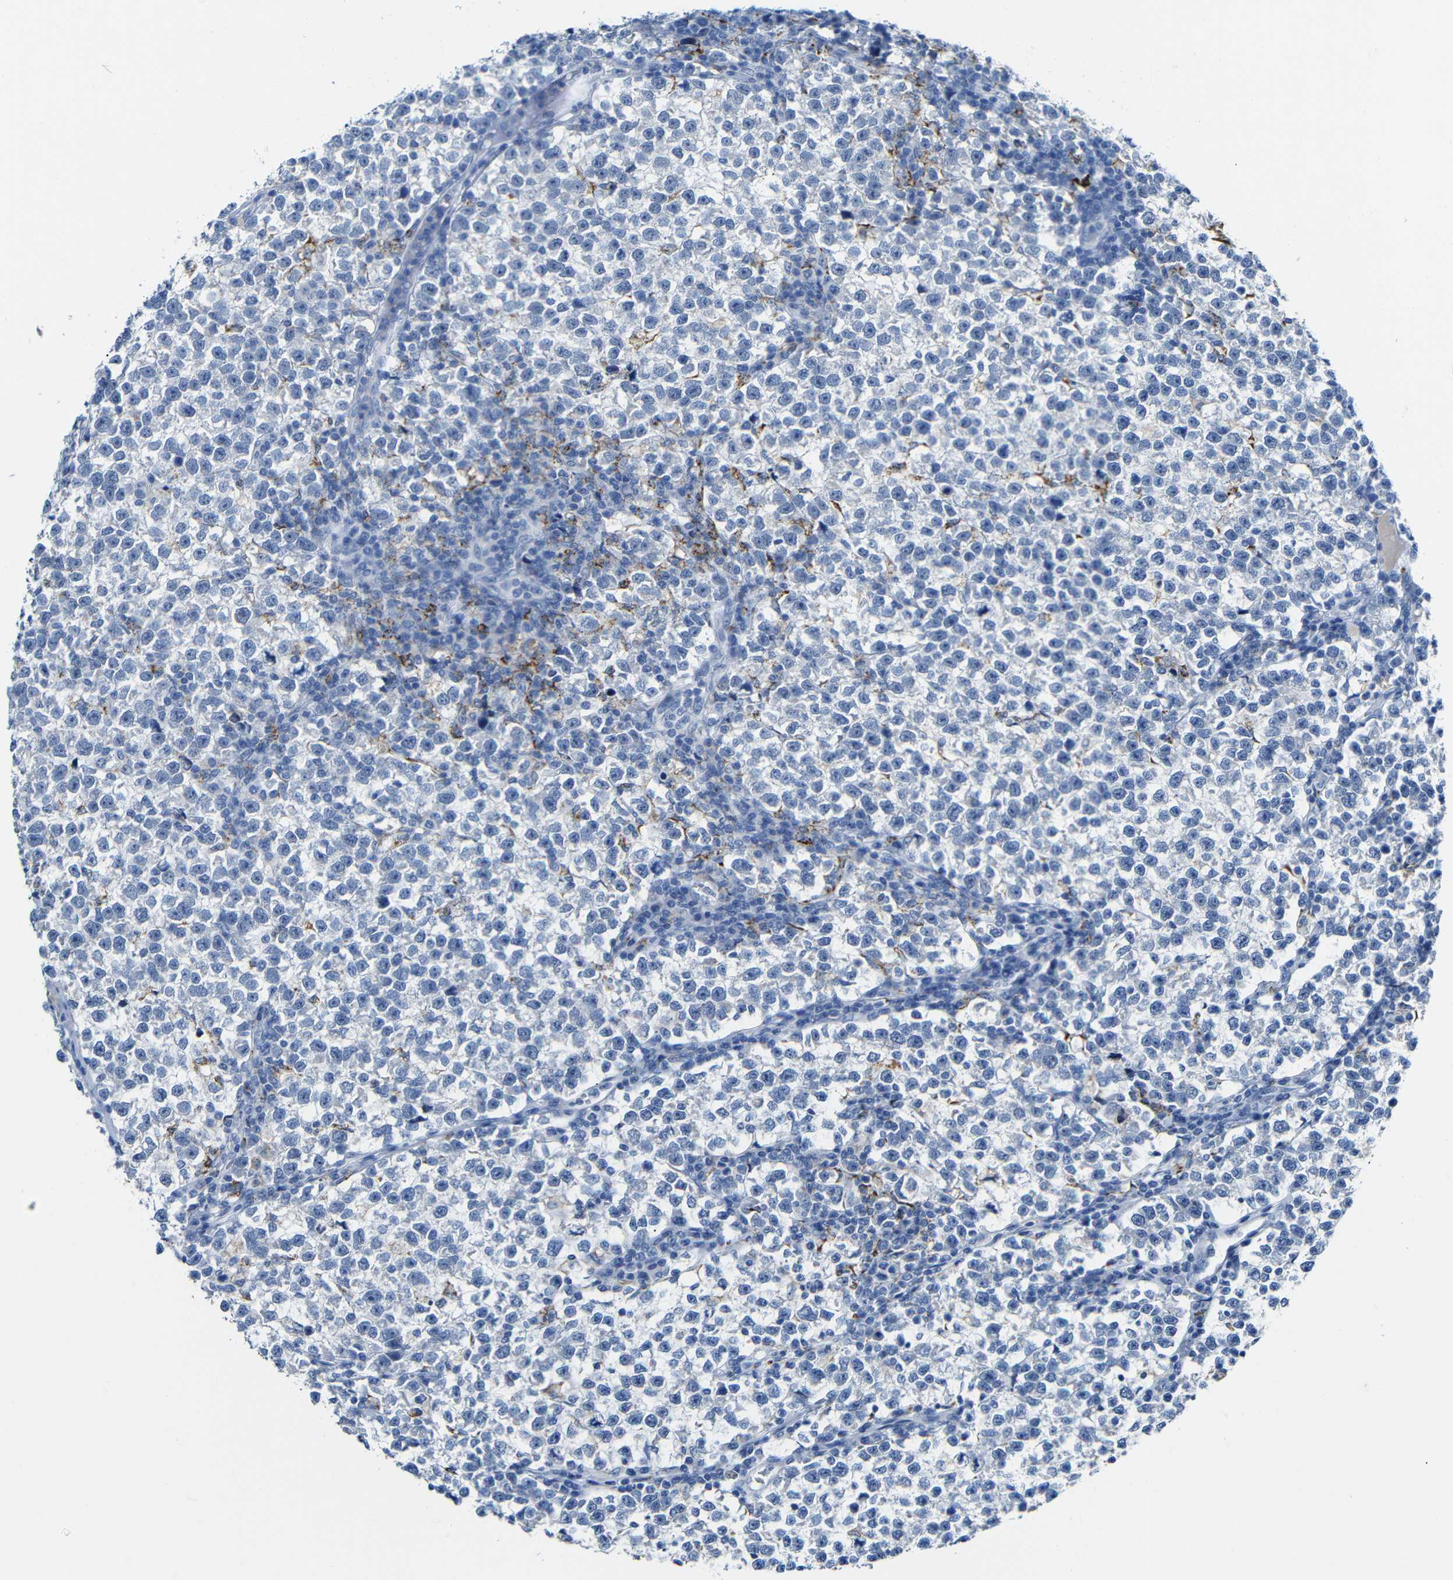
{"staining": {"intensity": "negative", "quantity": "none", "location": "none"}, "tissue": "testis cancer", "cell_type": "Tumor cells", "image_type": "cancer", "snomed": [{"axis": "morphology", "description": "Normal tissue, NOS"}, {"axis": "morphology", "description": "Seminoma, NOS"}, {"axis": "topography", "description": "Testis"}], "caption": "IHC of testis cancer exhibits no staining in tumor cells.", "gene": "C15orf48", "patient": {"sex": "male", "age": 43}}